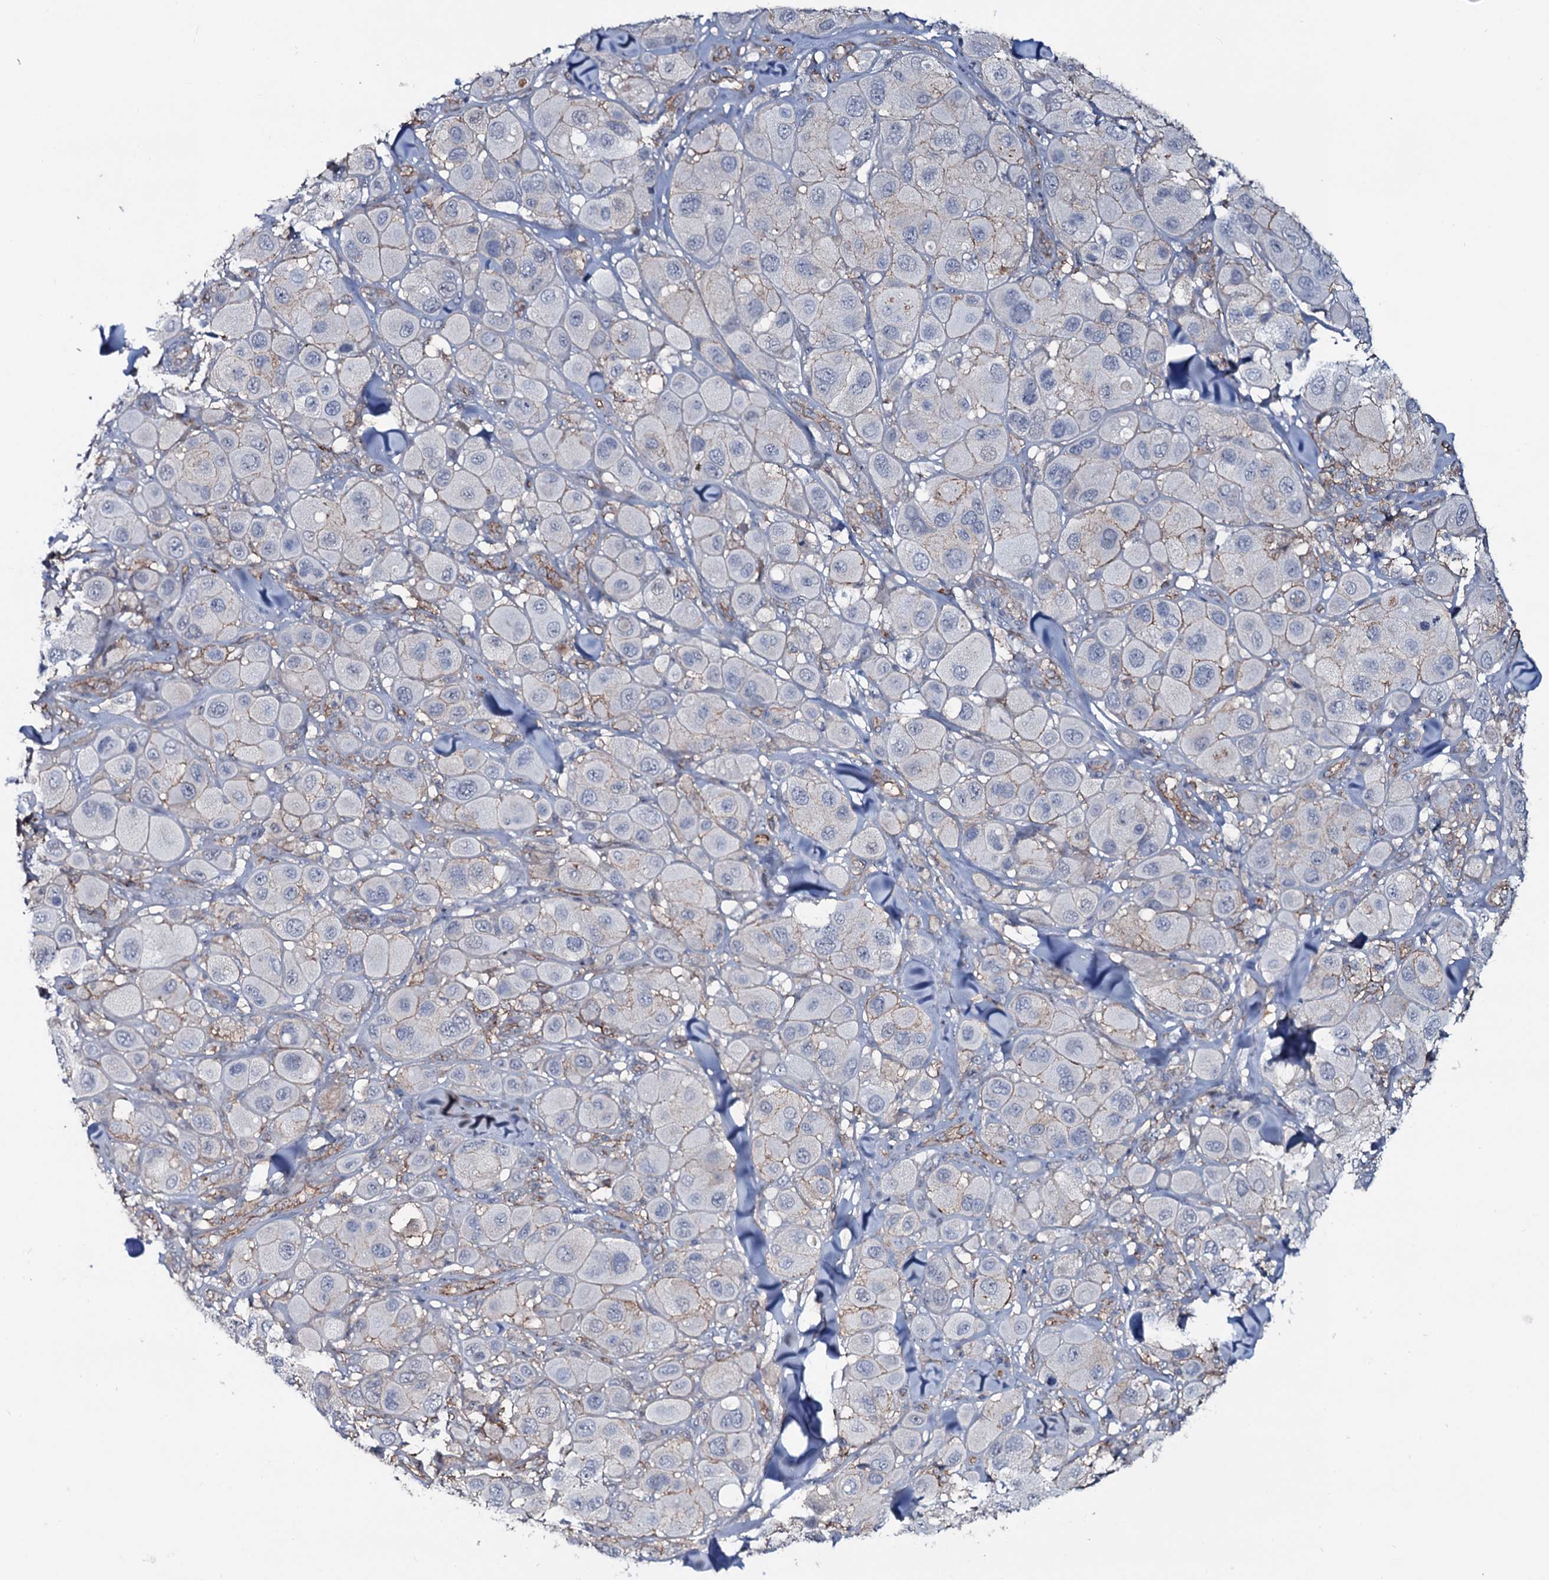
{"staining": {"intensity": "negative", "quantity": "none", "location": "none"}, "tissue": "melanoma", "cell_type": "Tumor cells", "image_type": "cancer", "snomed": [{"axis": "morphology", "description": "Malignant melanoma, Metastatic site"}, {"axis": "topography", "description": "Skin"}], "caption": "There is no significant staining in tumor cells of malignant melanoma (metastatic site). The staining is performed using DAB brown chromogen with nuclei counter-stained in using hematoxylin.", "gene": "SNAP23", "patient": {"sex": "male", "age": 41}}